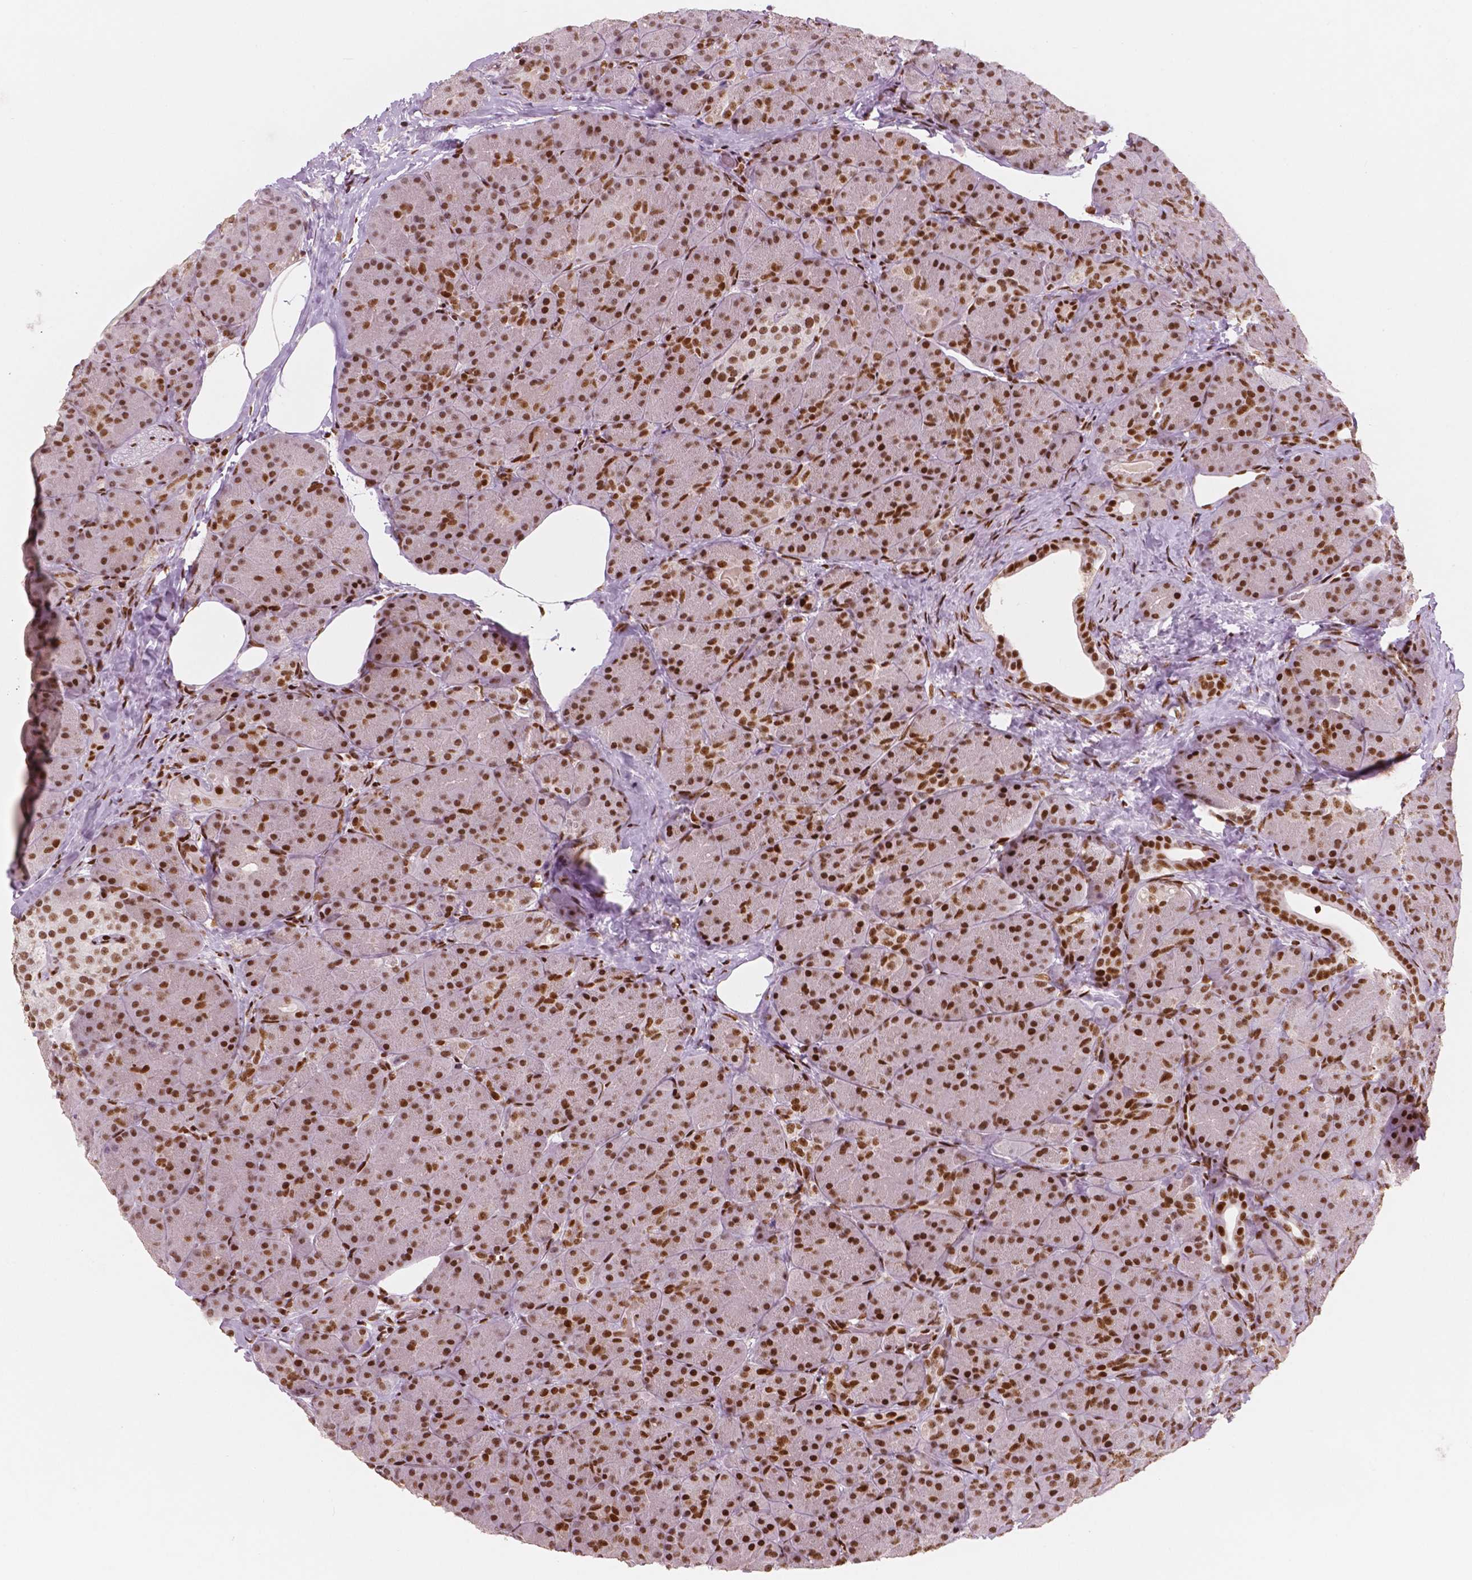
{"staining": {"intensity": "strong", "quantity": ">75%", "location": "nuclear"}, "tissue": "pancreas", "cell_type": "Exocrine glandular cells", "image_type": "normal", "snomed": [{"axis": "morphology", "description": "Normal tissue, NOS"}, {"axis": "topography", "description": "Pancreas"}], "caption": "This histopathology image reveals immunohistochemistry staining of normal pancreas, with high strong nuclear positivity in about >75% of exocrine glandular cells.", "gene": "BRD4", "patient": {"sex": "male", "age": 57}}